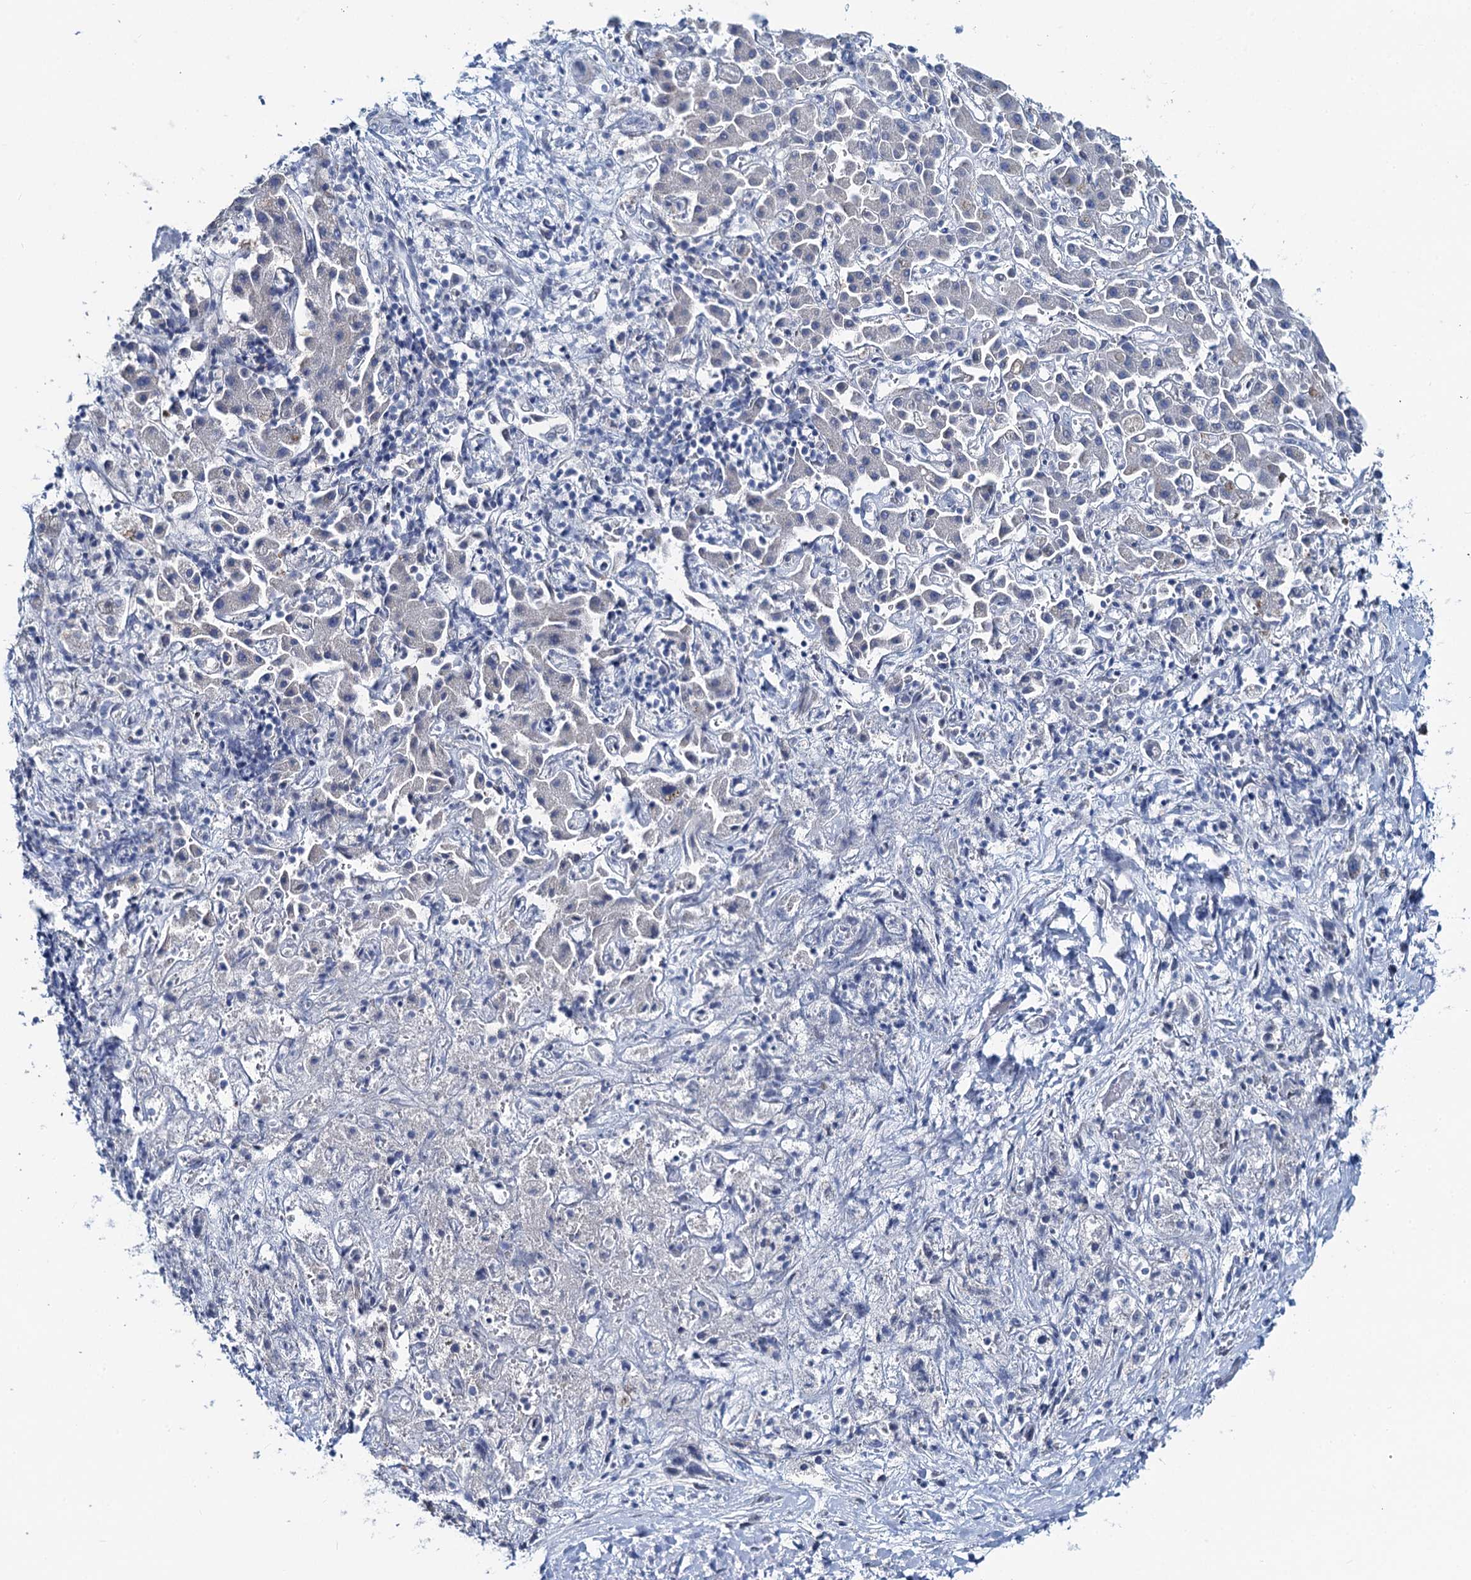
{"staining": {"intensity": "weak", "quantity": "<25%", "location": "cytoplasmic/membranous"}, "tissue": "liver cancer", "cell_type": "Tumor cells", "image_type": "cancer", "snomed": [{"axis": "morphology", "description": "Cholangiocarcinoma"}, {"axis": "topography", "description": "Liver"}], "caption": "Liver cancer (cholangiocarcinoma) stained for a protein using immunohistochemistry displays no expression tumor cells.", "gene": "TOX3", "patient": {"sex": "female", "age": 52}}